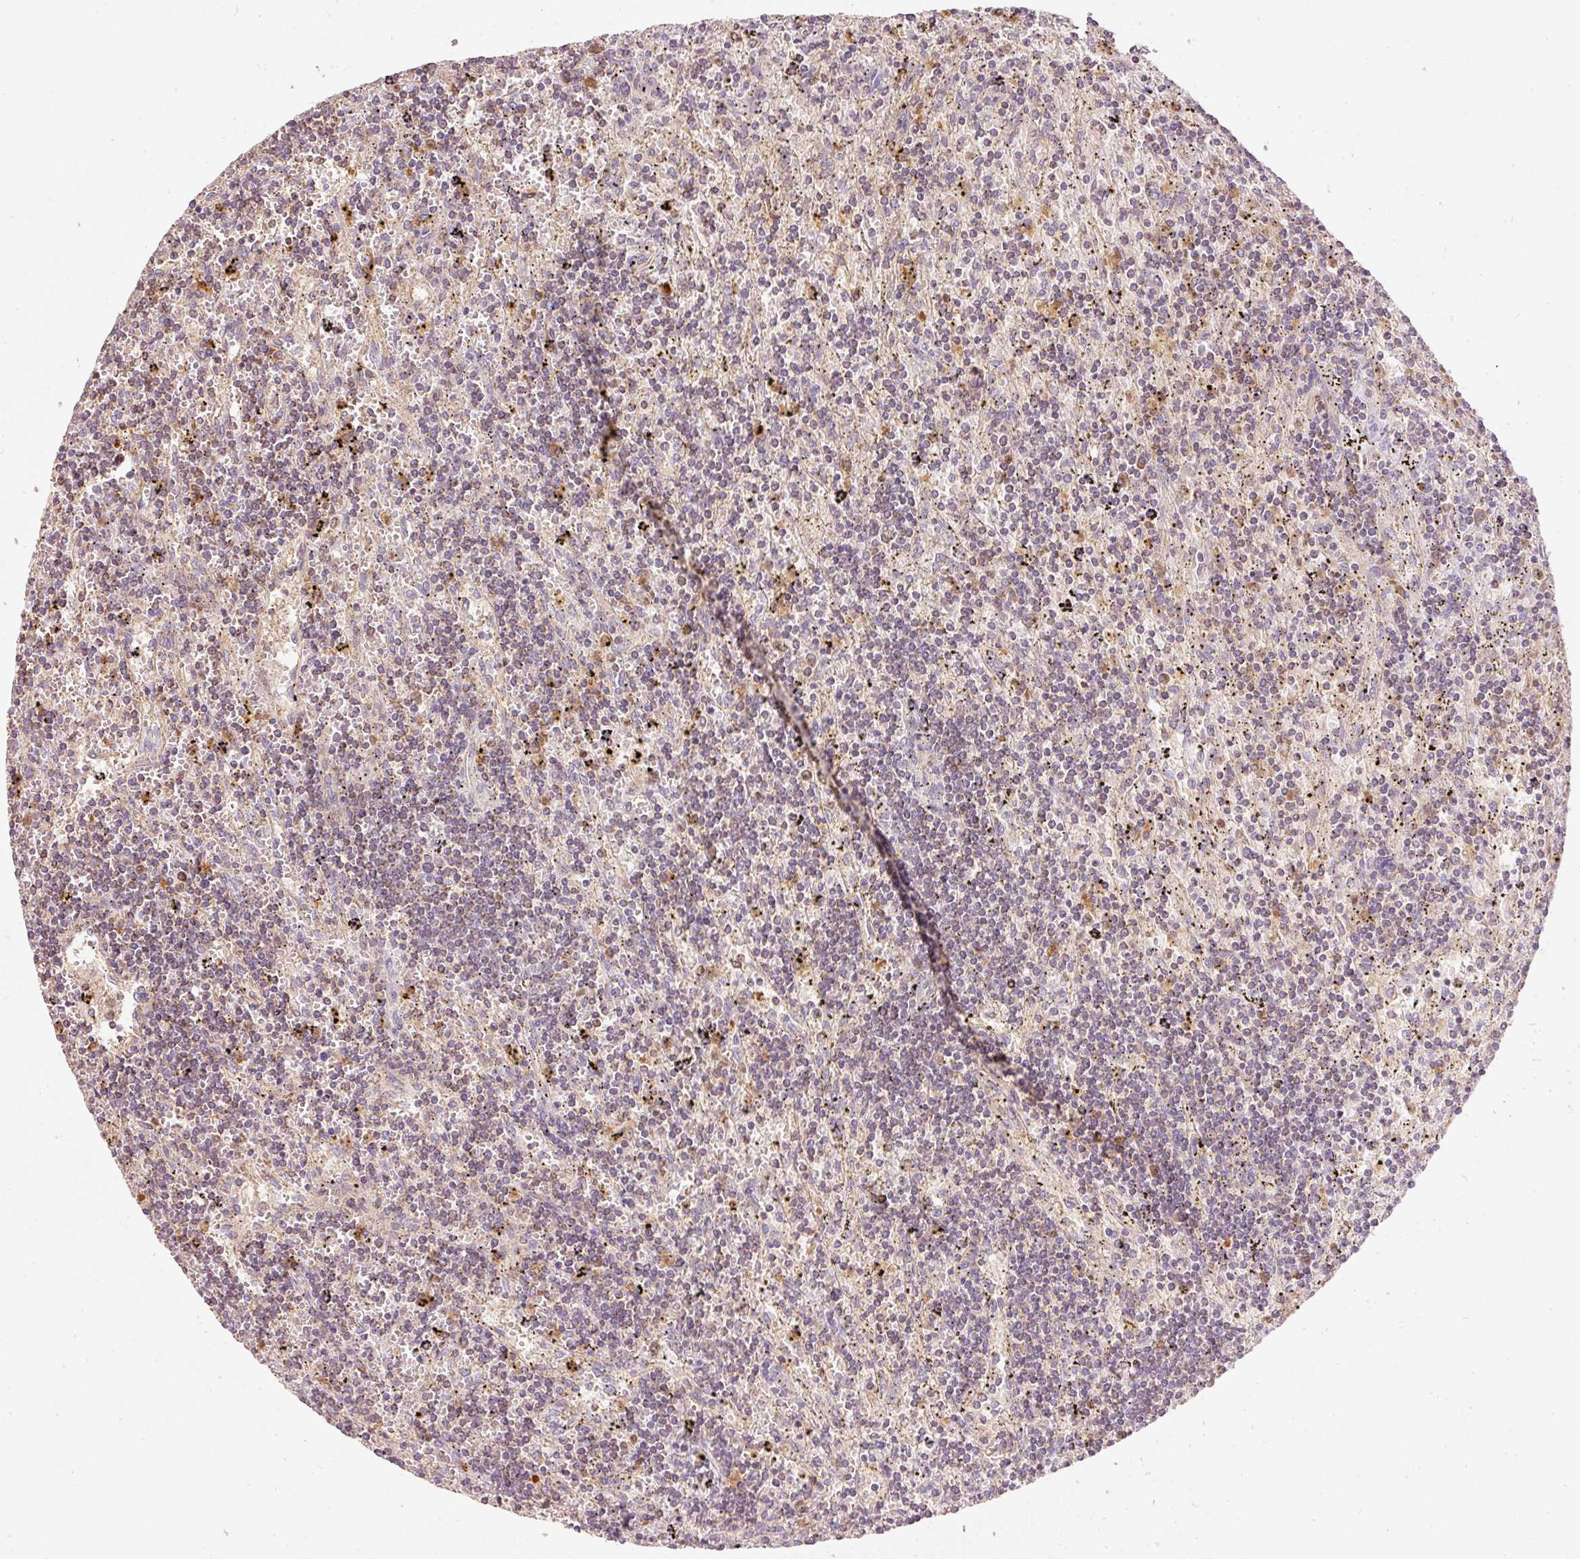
{"staining": {"intensity": "weak", "quantity": "<25%", "location": "cytoplasmic/membranous"}, "tissue": "lymphoma", "cell_type": "Tumor cells", "image_type": "cancer", "snomed": [{"axis": "morphology", "description": "Malignant lymphoma, non-Hodgkin's type, Low grade"}, {"axis": "topography", "description": "Spleen"}], "caption": "The photomicrograph demonstrates no significant staining in tumor cells of low-grade malignant lymphoma, non-Hodgkin's type.", "gene": "PSENEN", "patient": {"sex": "male", "age": 76}}